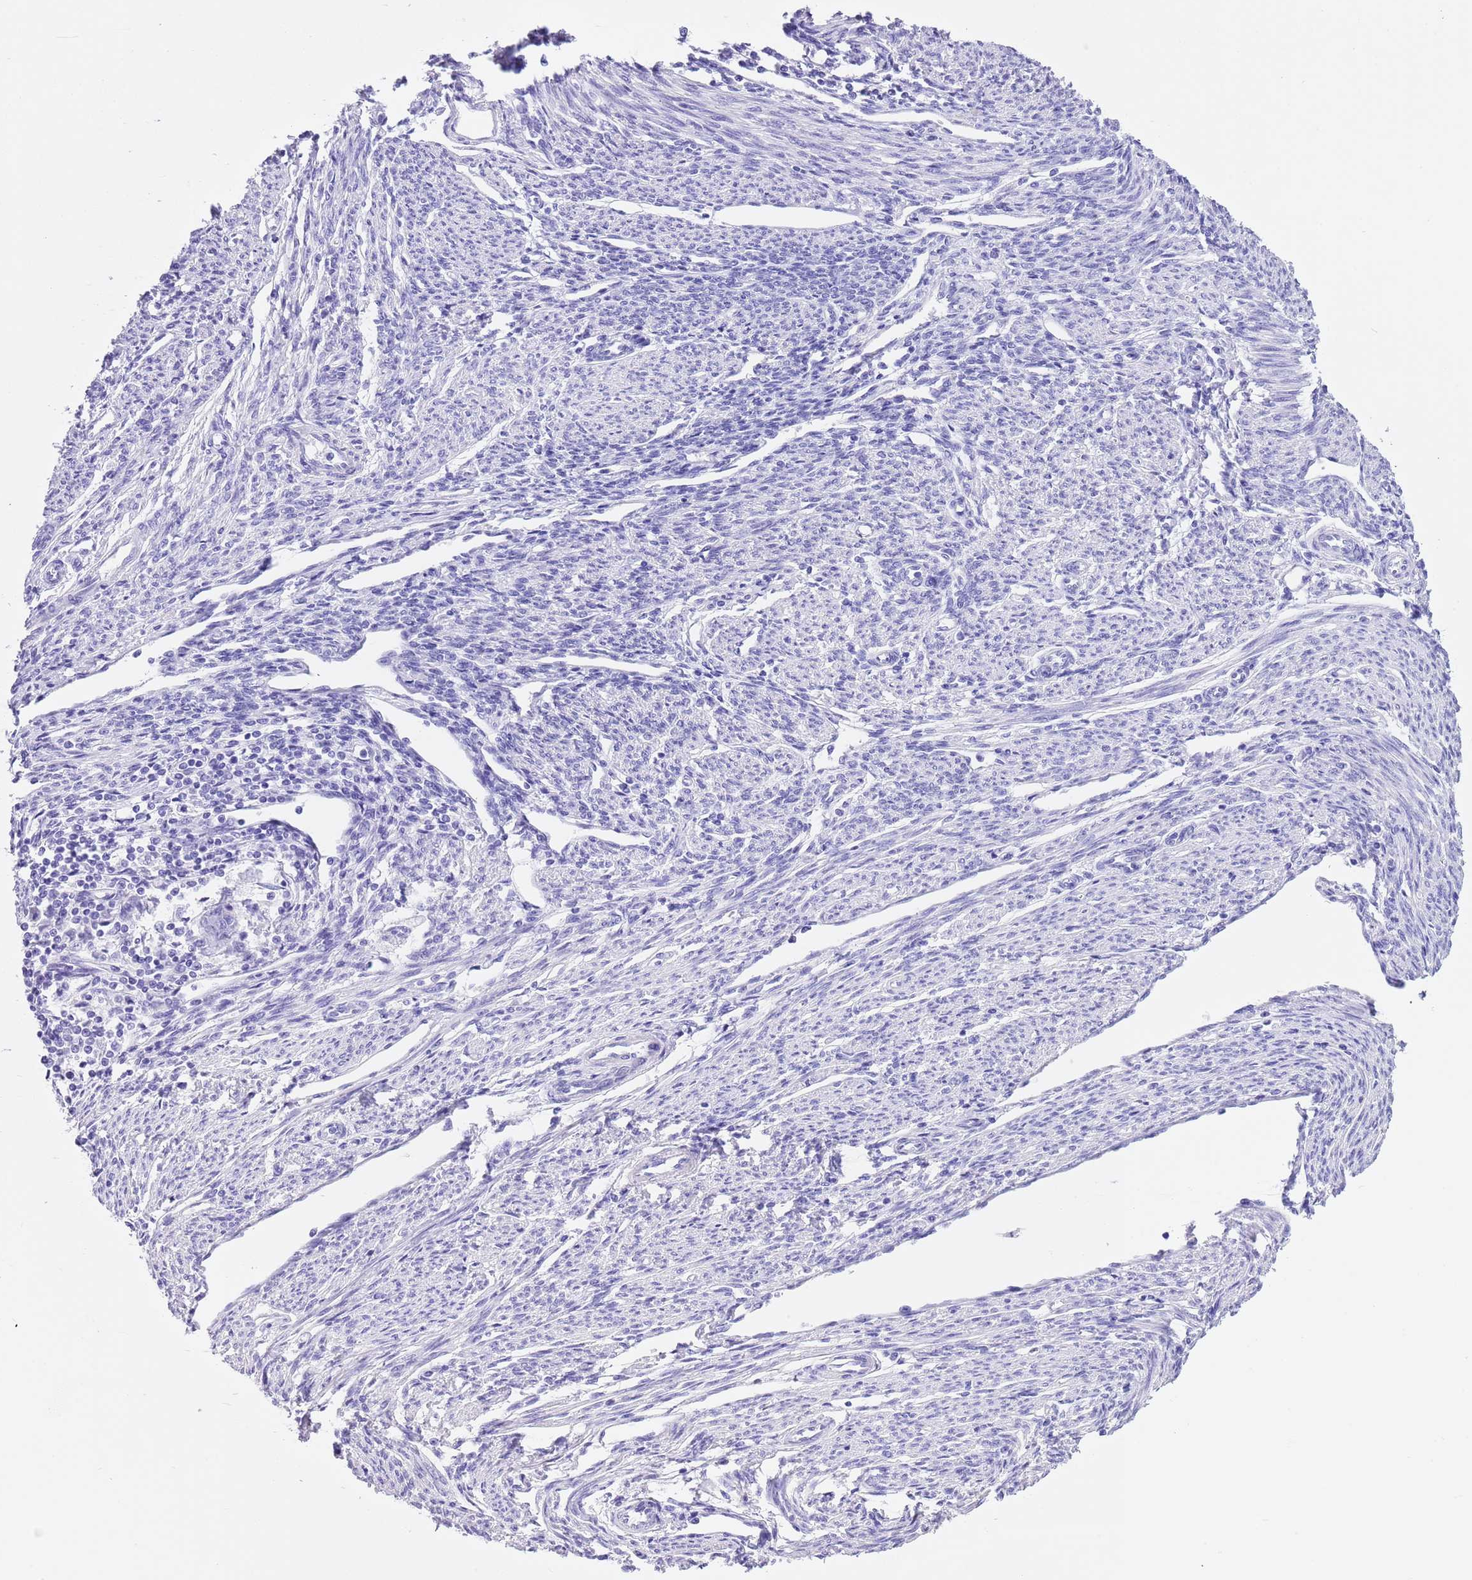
{"staining": {"intensity": "negative", "quantity": "none", "location": "none"}, "tissue": "endometrial cancer", "cell_type": "Tumor cells", "image_type": "cancer", "snomed": [{"axis": "morphology", "description": "Adenocarcinoma, NOS"}, {"axis": "topography", "description": "Endometrium"}], "caption": "Immunohistochemistry (IHC) micrograph of neoplastic tissue: endometrial cancer (adenocarcinoma) stained with DAB displays no significant protein expression in tumor cells.", "gene": "TMEM185B", "patient": {"sex": "female", "age": 79}}